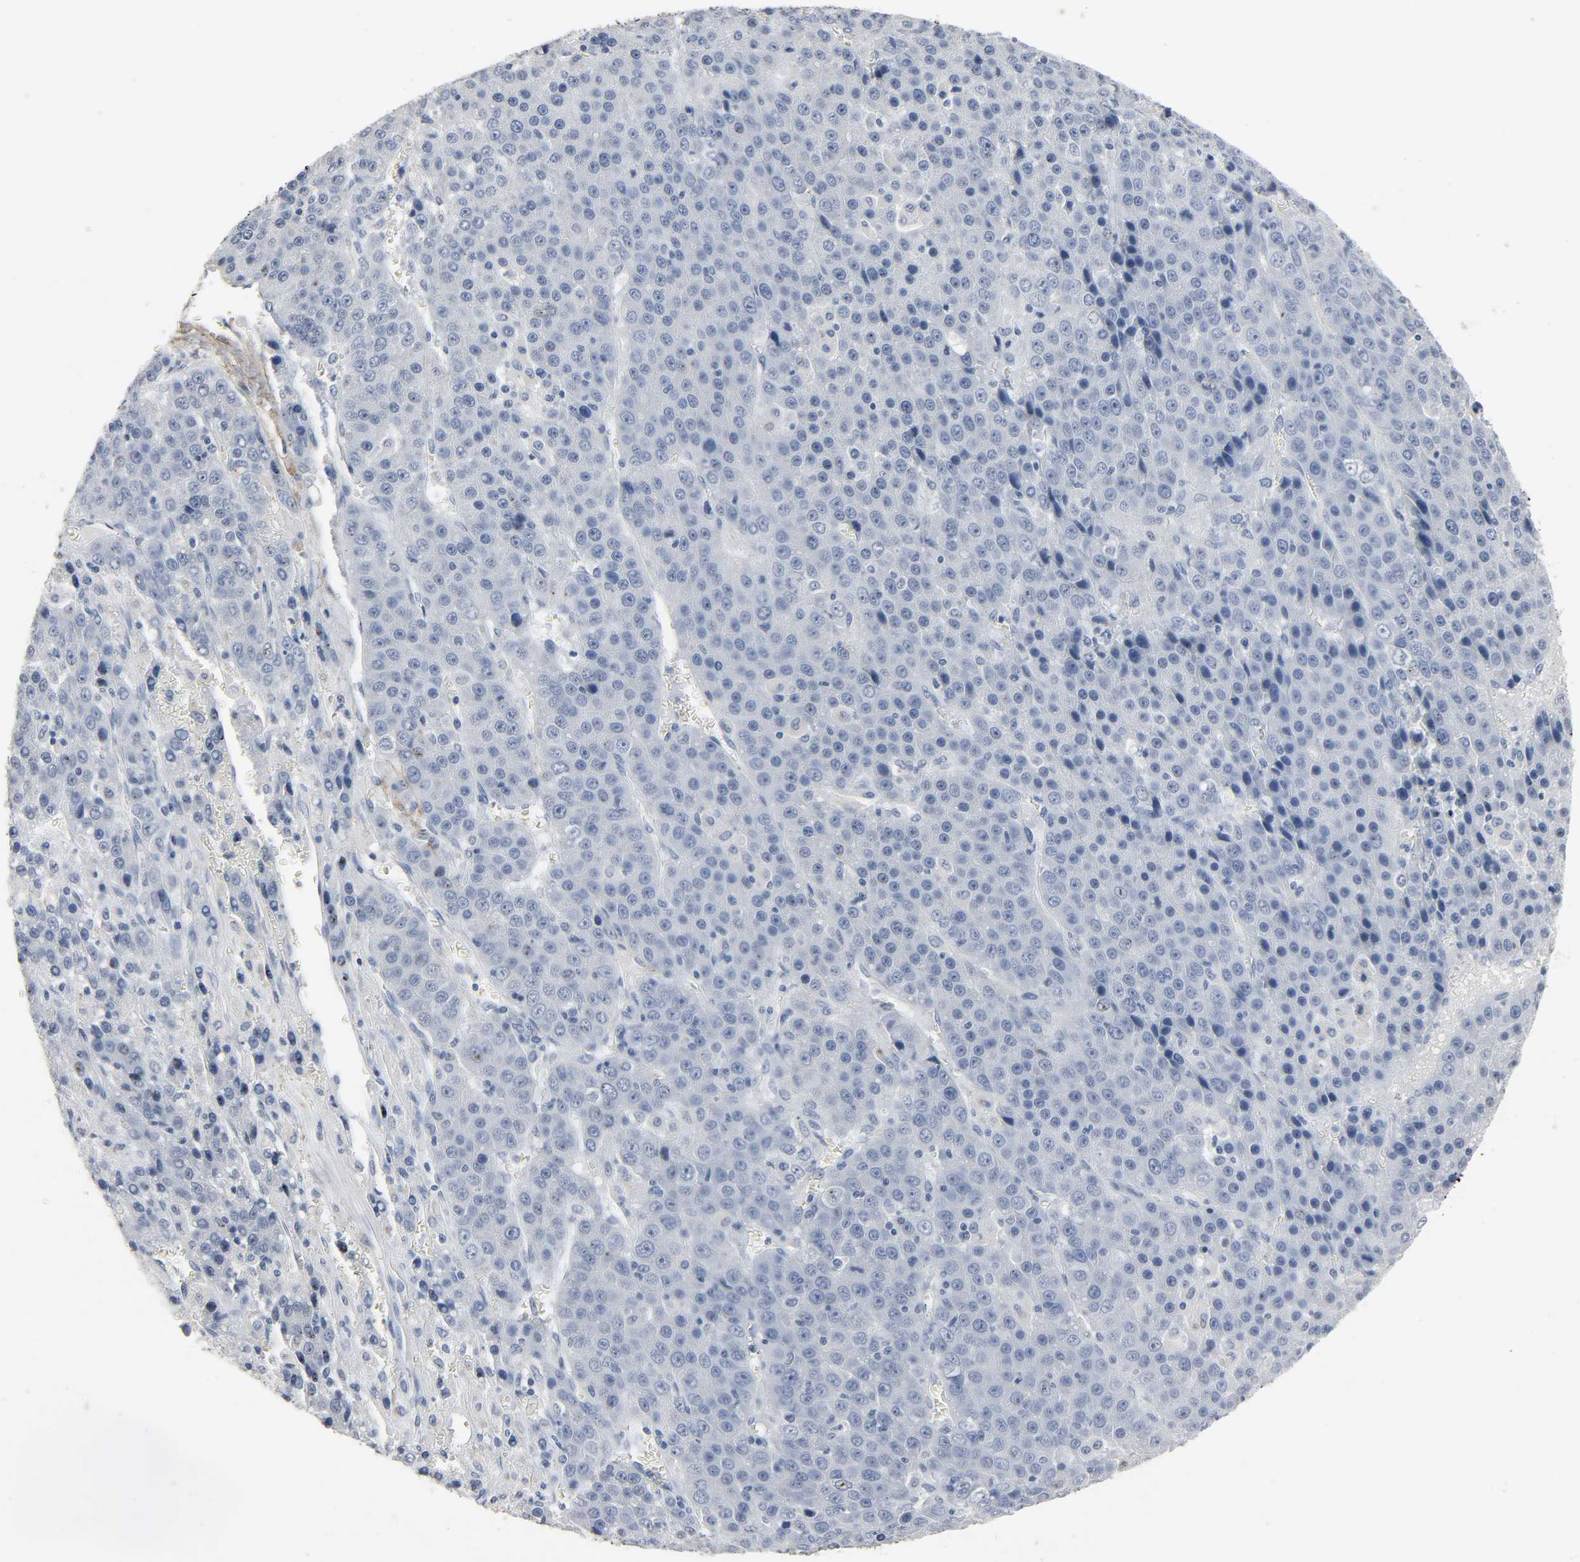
{"staining": {"intensity": "negative", "quantity": "none", "location": "none"}, "tissue": "liver cancer", "cell_type": "Tumor cells", "image_type": "cancer", "snomed": [{"axis": "morphology", "description": "Carcinoma, Hepatocellular, NOS"}, {"axis": "topography", "description": "Liver"}], "caption": "A micrograph of human hepatocellular carcinoma (liver) is negative for staining in tumor cells. (Stains: DAB IHC with hematoxylin counter stain, Microscopy: brightfield microscopy at high magnification).", "gene": "FBLN5", "patient": {"sex": "female", "age": 53}}